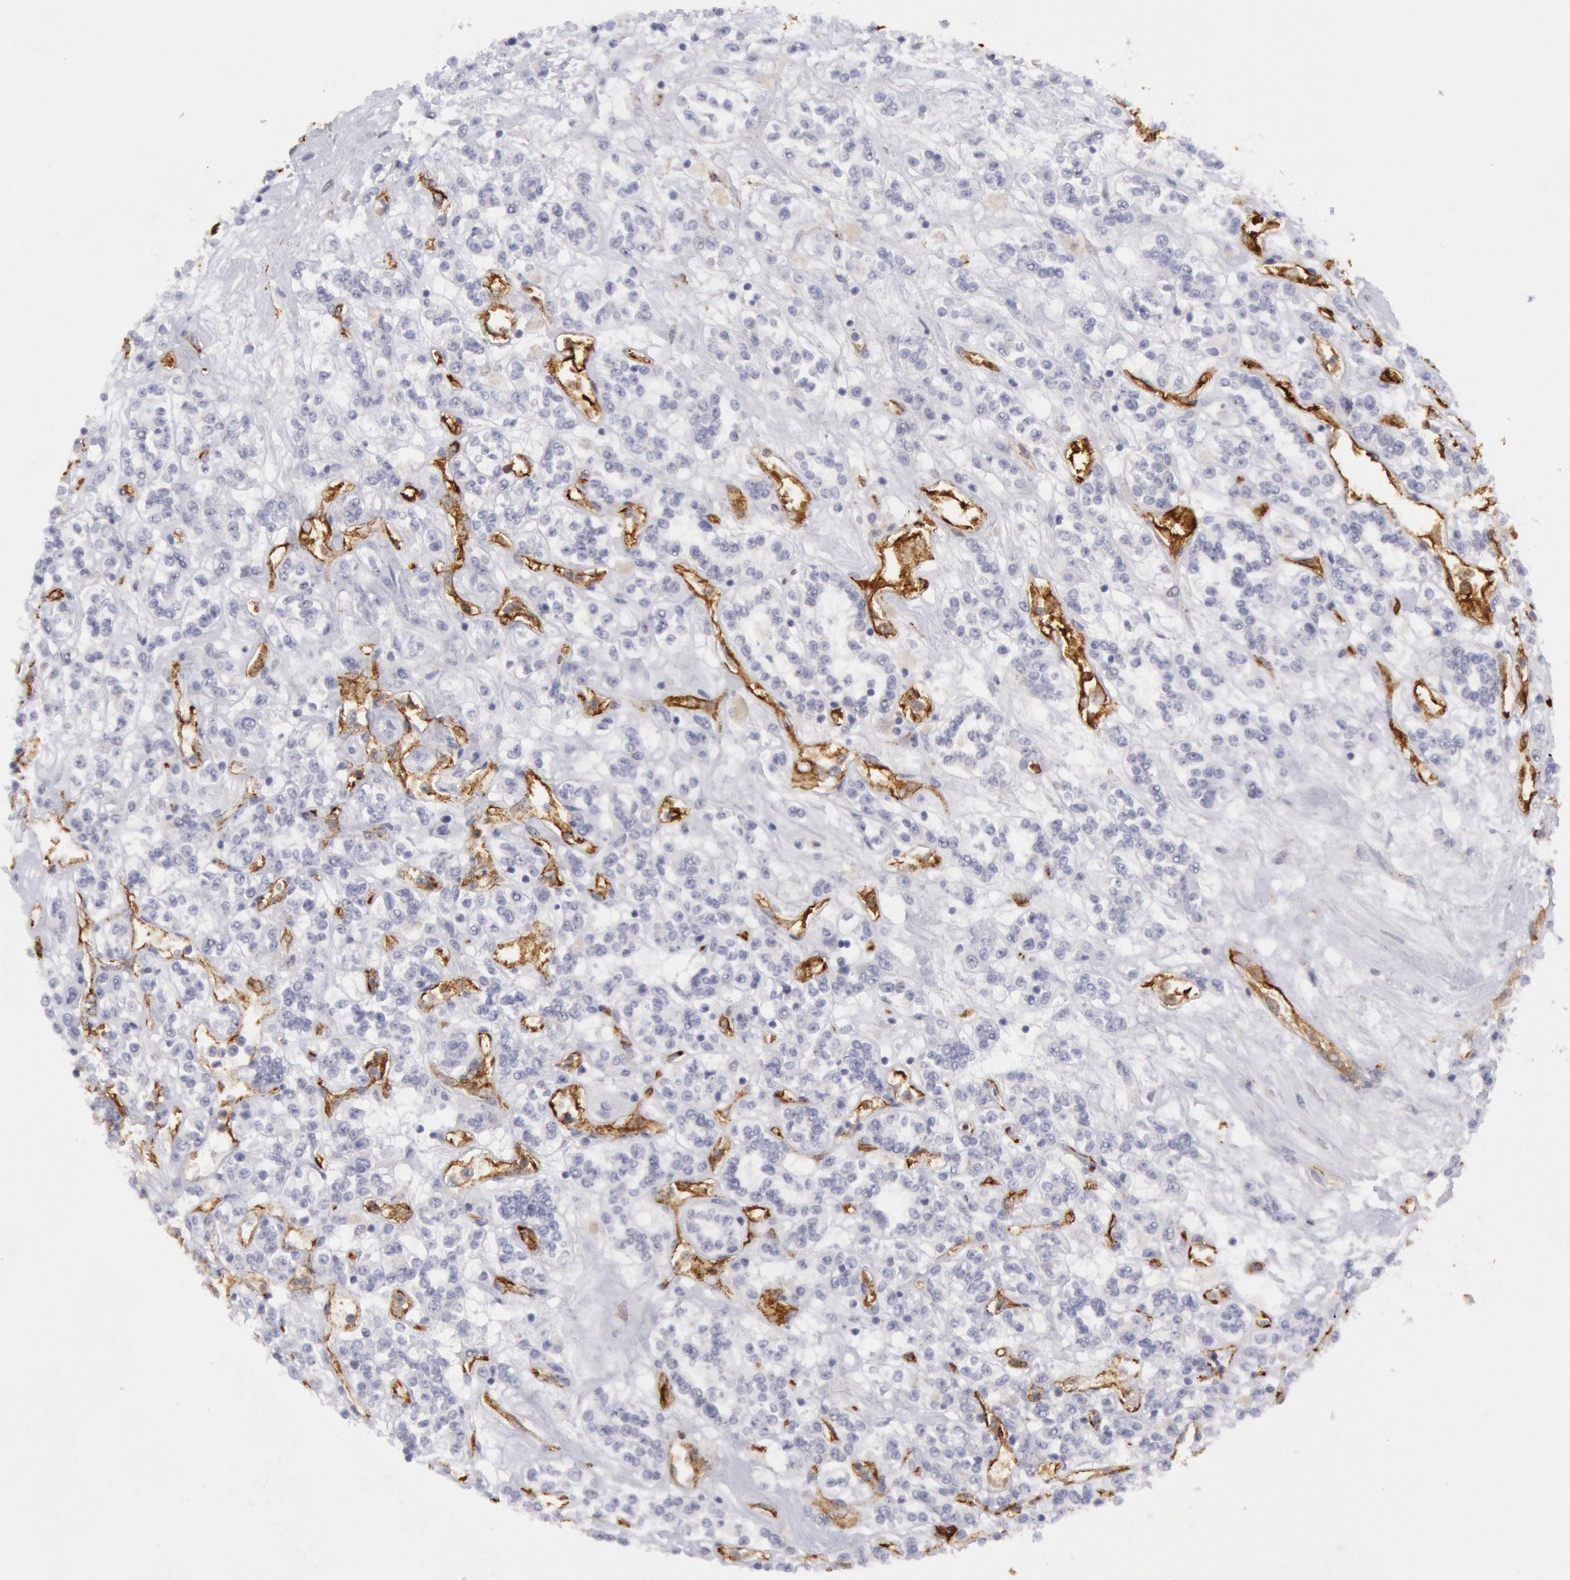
{"staining": {"intensity": "negative", "quantity": "none", "location": "none"}, "tissue": "renal cancer", "cell_type": "Tumor cells", "image_type": "cancer", "snomed": [{"axis": "morphology", "description": "Adenocarcinoma, NOS"}, {"axis": "topography", "description": "Kidney"}], "caption": "Immunohistochemical staining of human adenocarcinoma (renal) displays no significant expression in tumor cells.", "gene": "CDH13", "patient": {"sex": "female", "age": 76}}